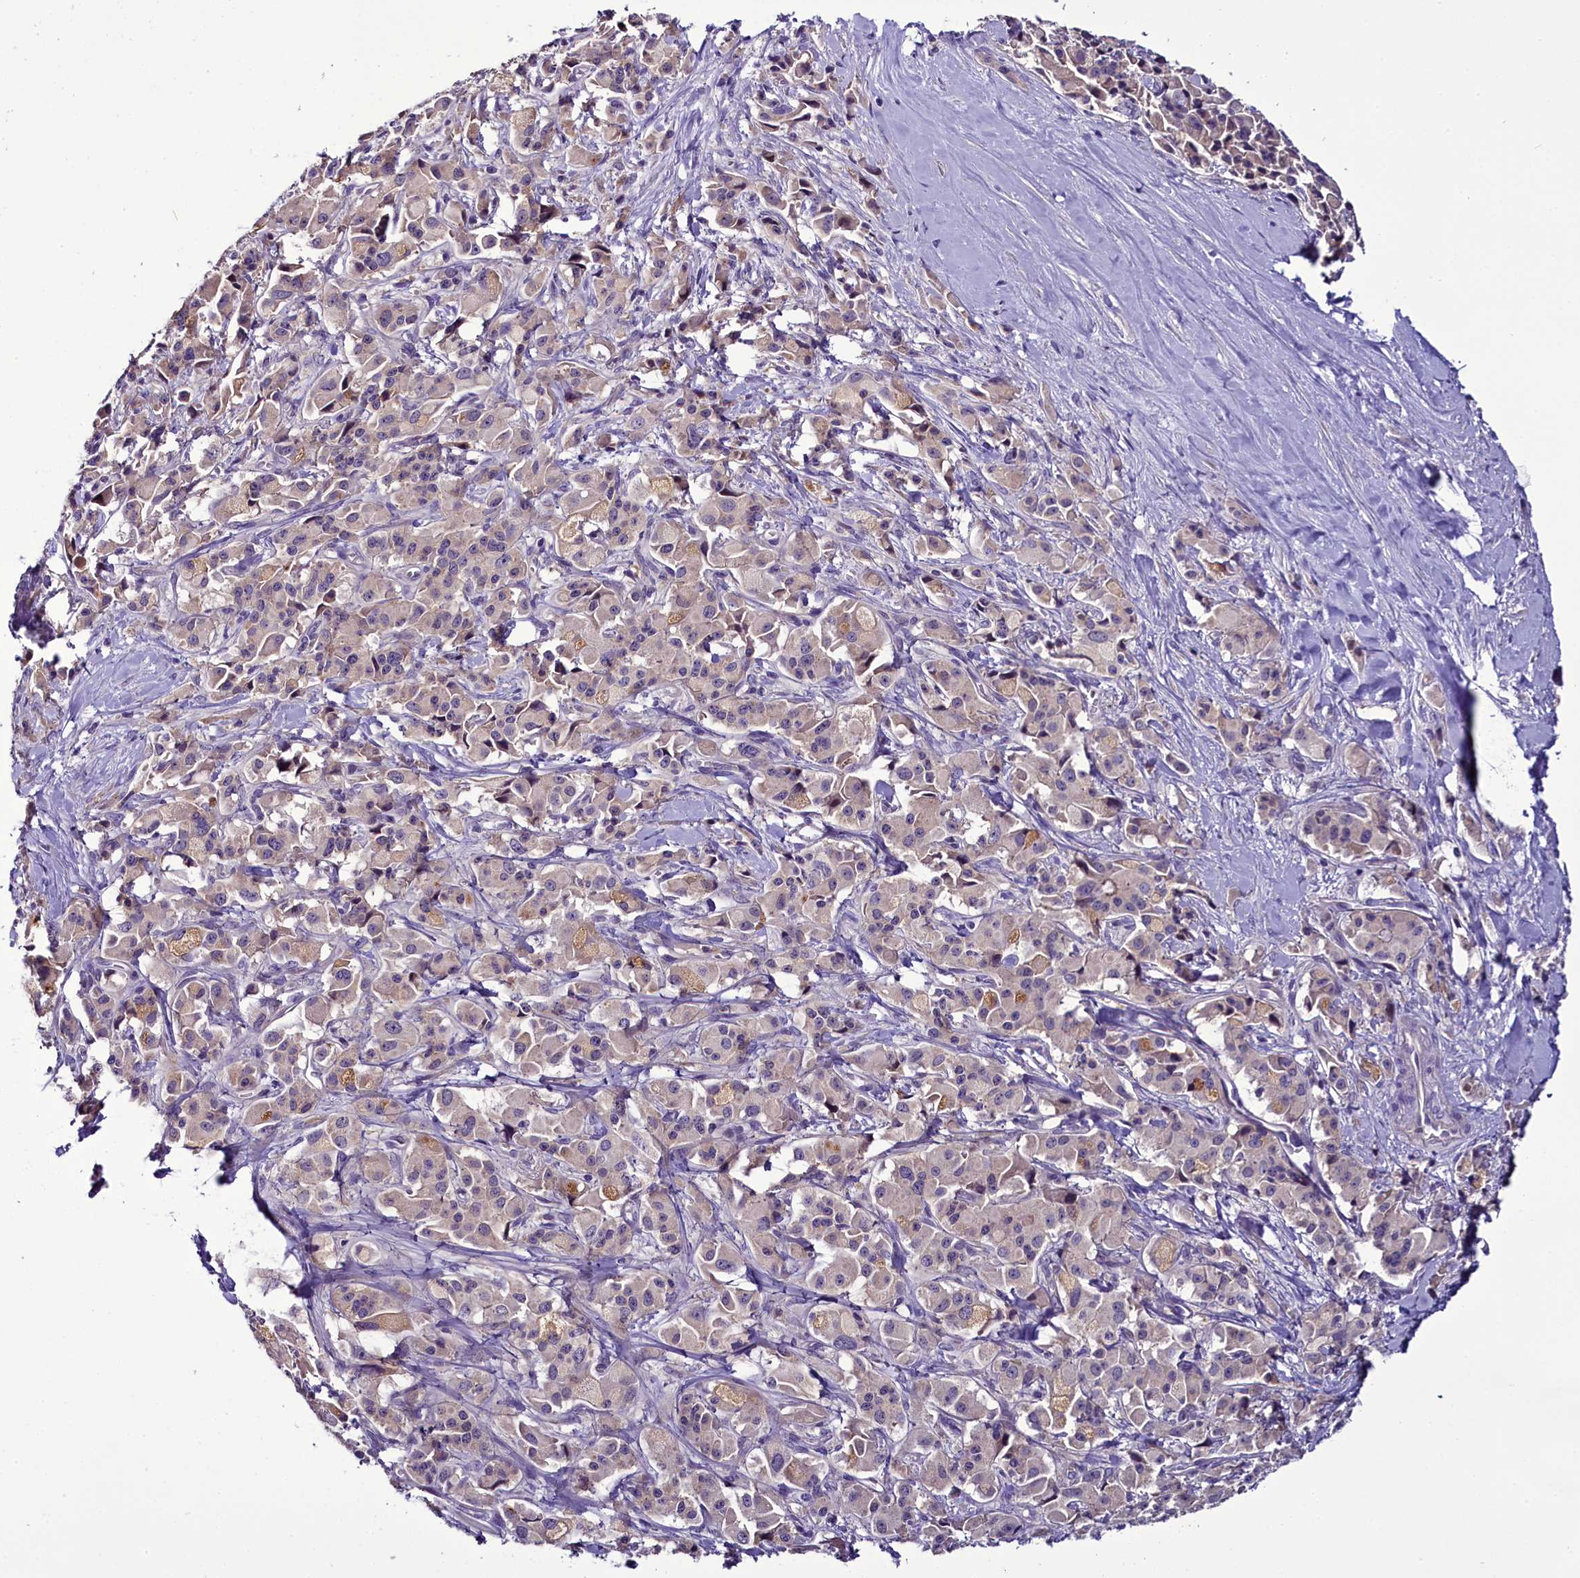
{"staining": {"intensity": "weak", "quantity": "<25%", "location": "cytoplasmic/membranous"}, "tissue": "pancreatic cancer", "cell_type": "Tumor cells", "image_type": "cancer", "snomed": [{"axis": "morphology", "description": "Adenocarcinoma, NOS"}, {"axis": "topography", "description": "Pancreas"}], "caption": "There is no significant positivity in tumor cells of adenocarcinoma (pancreatic). Brightfield microscopy of IHC stained with DAB (brown) and hematoxylin (blue), captured at high magnification.", "gene": "C9orf40", "patient": {"sex": "male", "age": 65}}